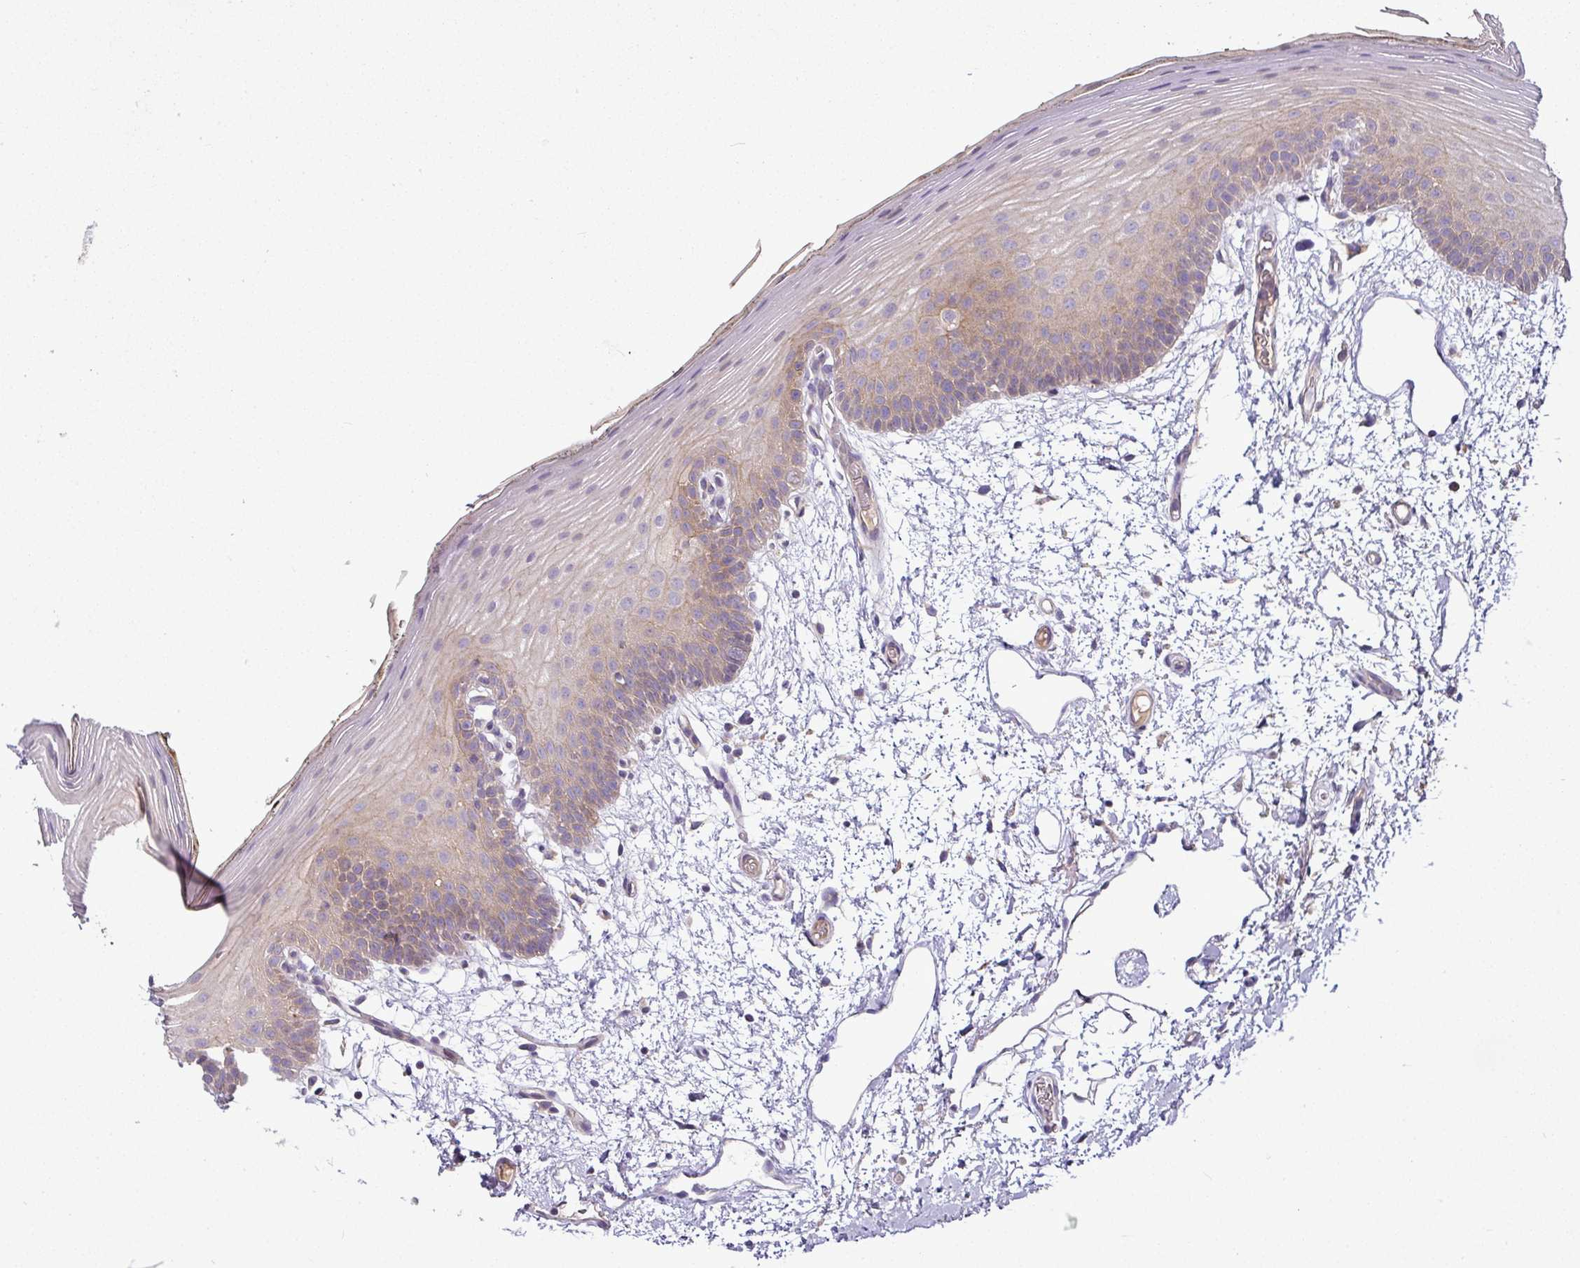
{"staining": {"intensity": "weak", "quantity": "25%-75%", "location": "cytoplasmic/membranous"}, "tissue": "oral mucosa", "cell_type": "Squamous epithelial cells", "image_type": "normal", "snomed": [{"axis": "morphology", "description": "Normal tissue, NOS"}, {"axis": "morphology", "description": "Squamous cell carcinoma, NOS"}, {"axis": "topography", "description": "Oral tissue"}, {"axis": "topography", "description": "Head-Neck"}], "caption": "Approximately 25%-75% of squamous epithelial cells in benign human oral mucosa exhibit weak cytoplasmic/membranous protein expression as visualized by brown immunohistochemical staining.", "gene": "GAN", "patient": {"sex": "female", "age": 81}}